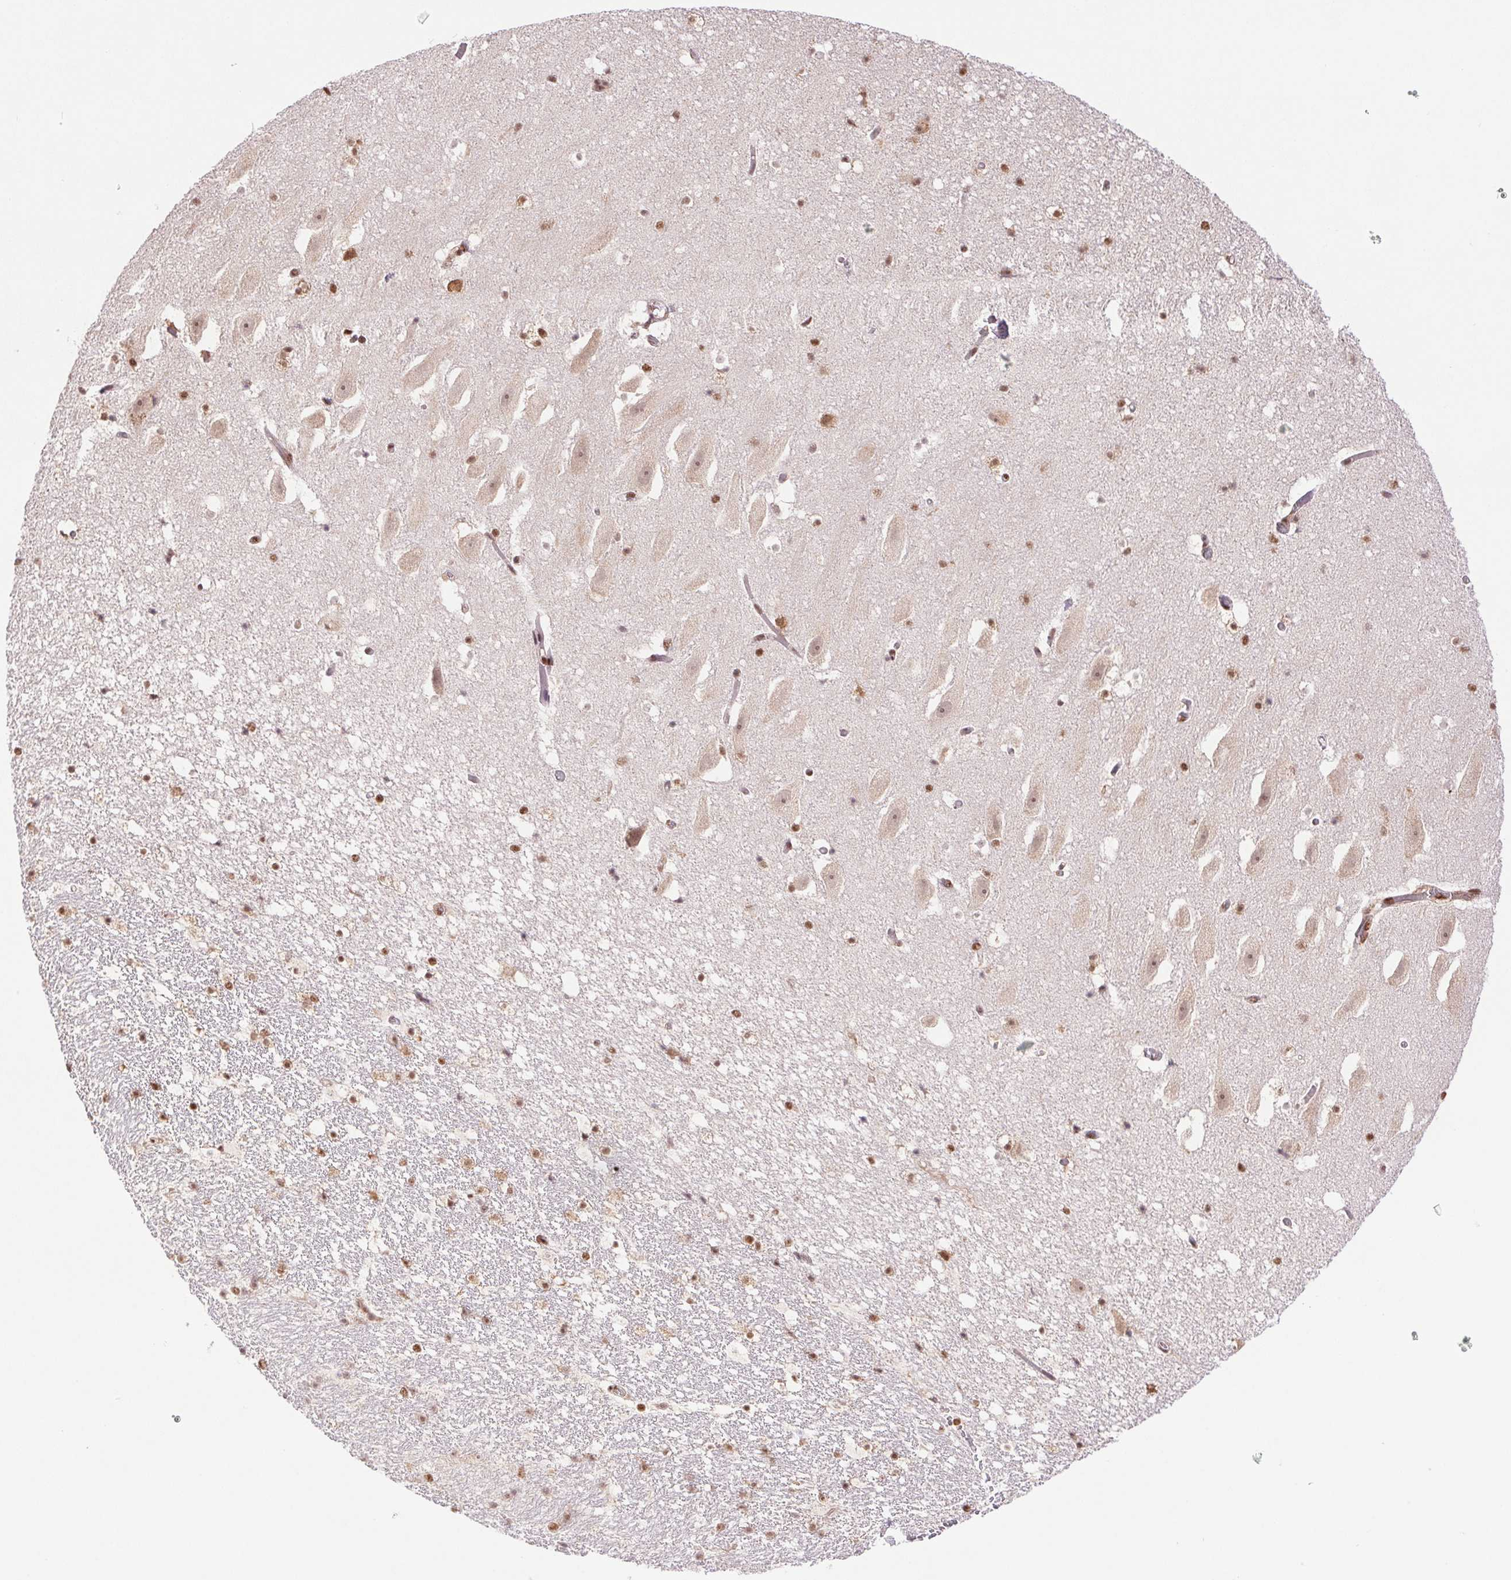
{"staining": {"intensity": "moderate", "quantity": ">75%", "location": "nuclear"}, "tissue": "hippocampus", "cell_type": "Glial cells", "image_type": "normal", "snomed": [{"axis": "morphology", "description": "Normal tissue, NOS"}, {"axis": "topography", "description": "Hippocampus"}], "caption": "Hippocampus stained for a protein (brown) demonstrates moderate nuclear positive expression in approximately >75% of glial cells.", "gene": "ZNF207", "patient": {"sex": "male", "age": 26}}